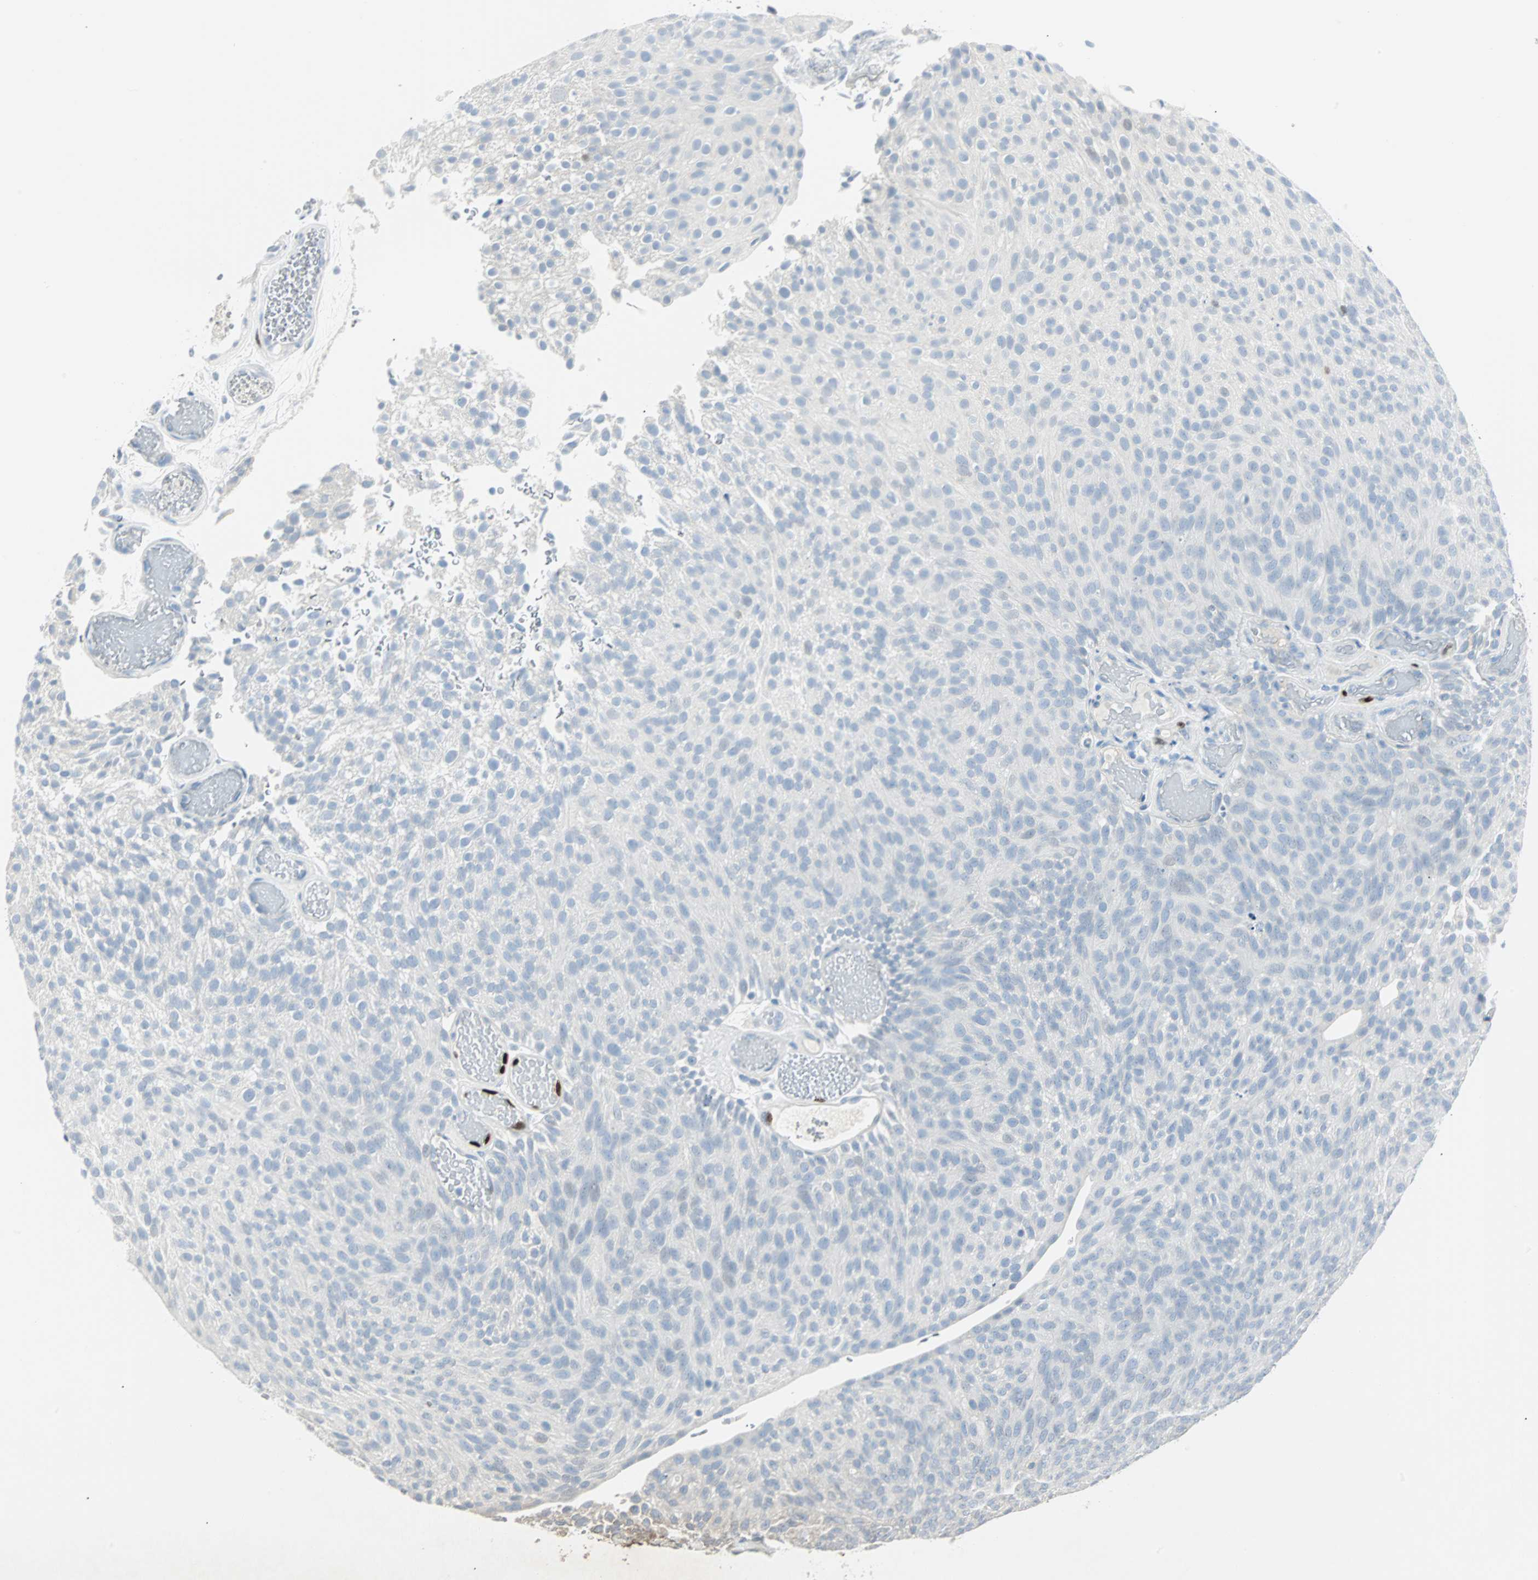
{"staining": {"intensity": "negative", "quantity": "none", "location": "none"}, "tissue": "urothelial cancer", "cell_type": "Tumor cells", "image_type": "cancer", "snomed": [{"axis": "morphology", "description": "Urothelial carcinoma, Low grade"}, {"axis": "topography", "description": "Urinary bladder"}], "caption": "Urothelial cancer was stained to show a protein in brown. There is no significant positivity in tumor cells. The staining was performed using DAB to visualize the protein expression in brown, while the nuclei were stained in blue with hematoxylin (Magnification: 20x).", "gene": "IL33", "patient": {"sex": "male", "age": 78}}